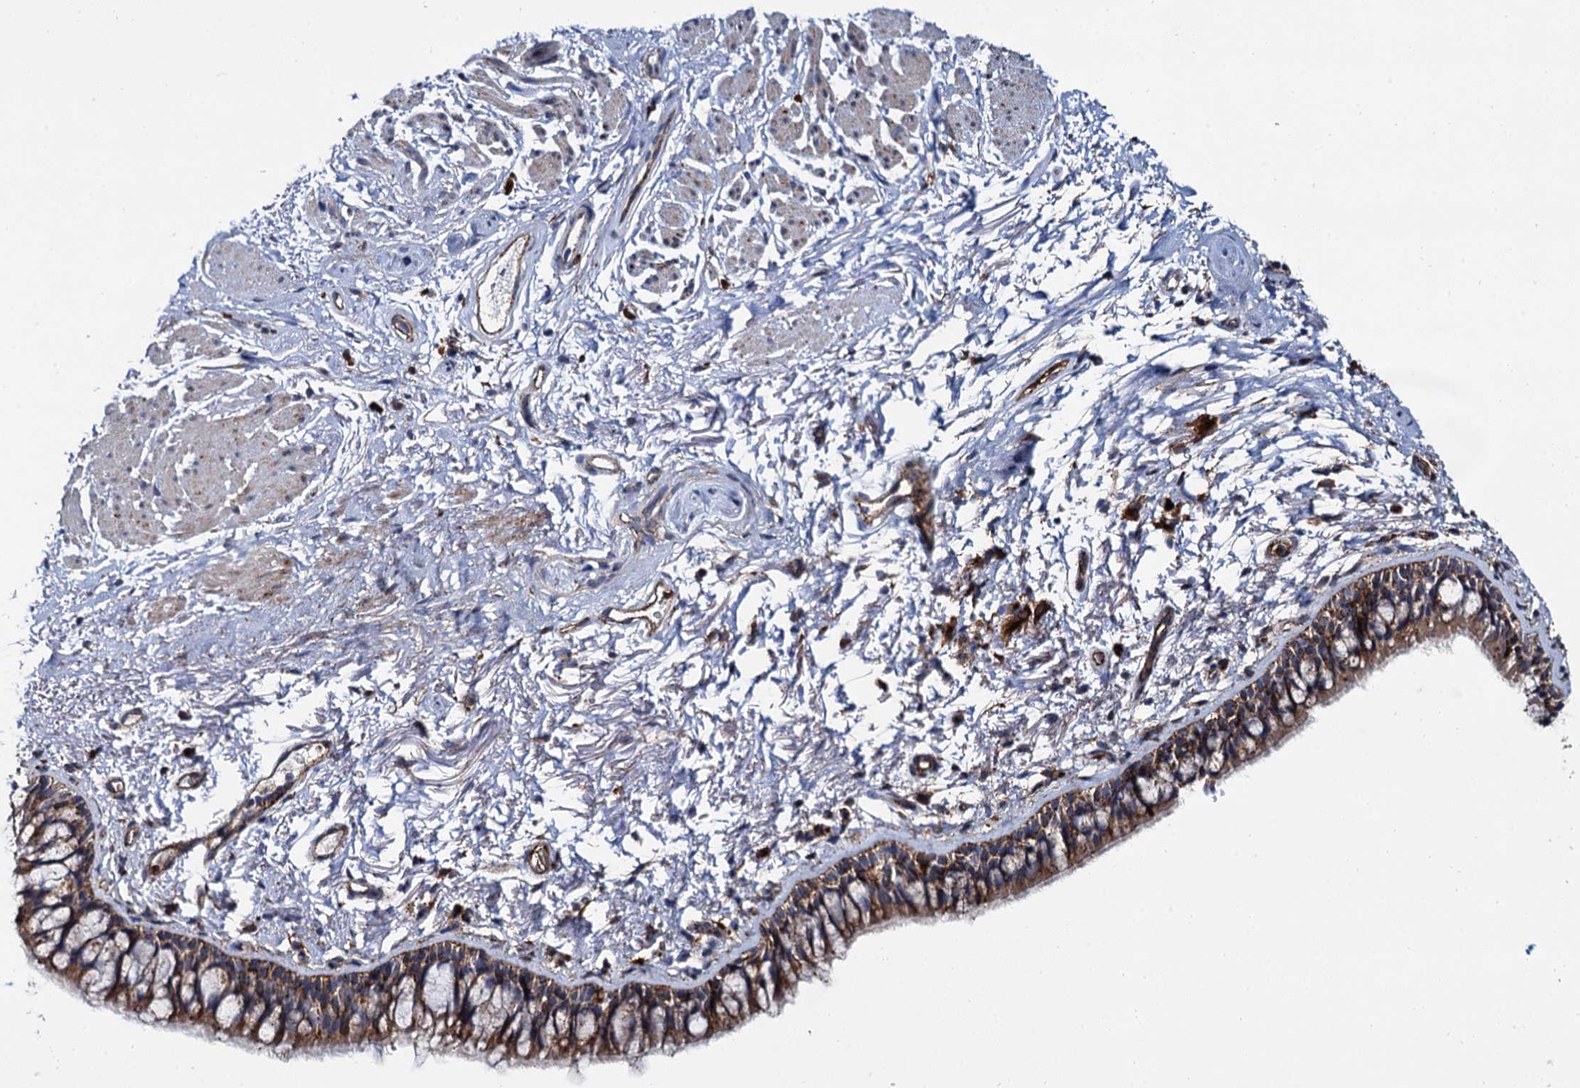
{"staining": {"intensity": "strong", "quantity": ">75%", "location": "cytoplasmic/membranous"}, "tissue": "bronchus", "cell_type": "Respiratory epithelial cells", "image_type": "normal", "snomed": [{"axis": "morphology", "description": "Normal tissue, NOS"}, {"axis": "topography", "description": "Cartilage tissue"}, {"axis": "topography", "description": "Bronchus"}], "caption": "Respiratory epithelial cells reveal high levels of strong cytoplasmic/membranous expression in about >75% of cells in benign human bronchus. (brown staining indicates protein expression, while blue staining denotes nuclei).", "gene": "GBA1", "patient": {"sex": "female", "age": 73}}